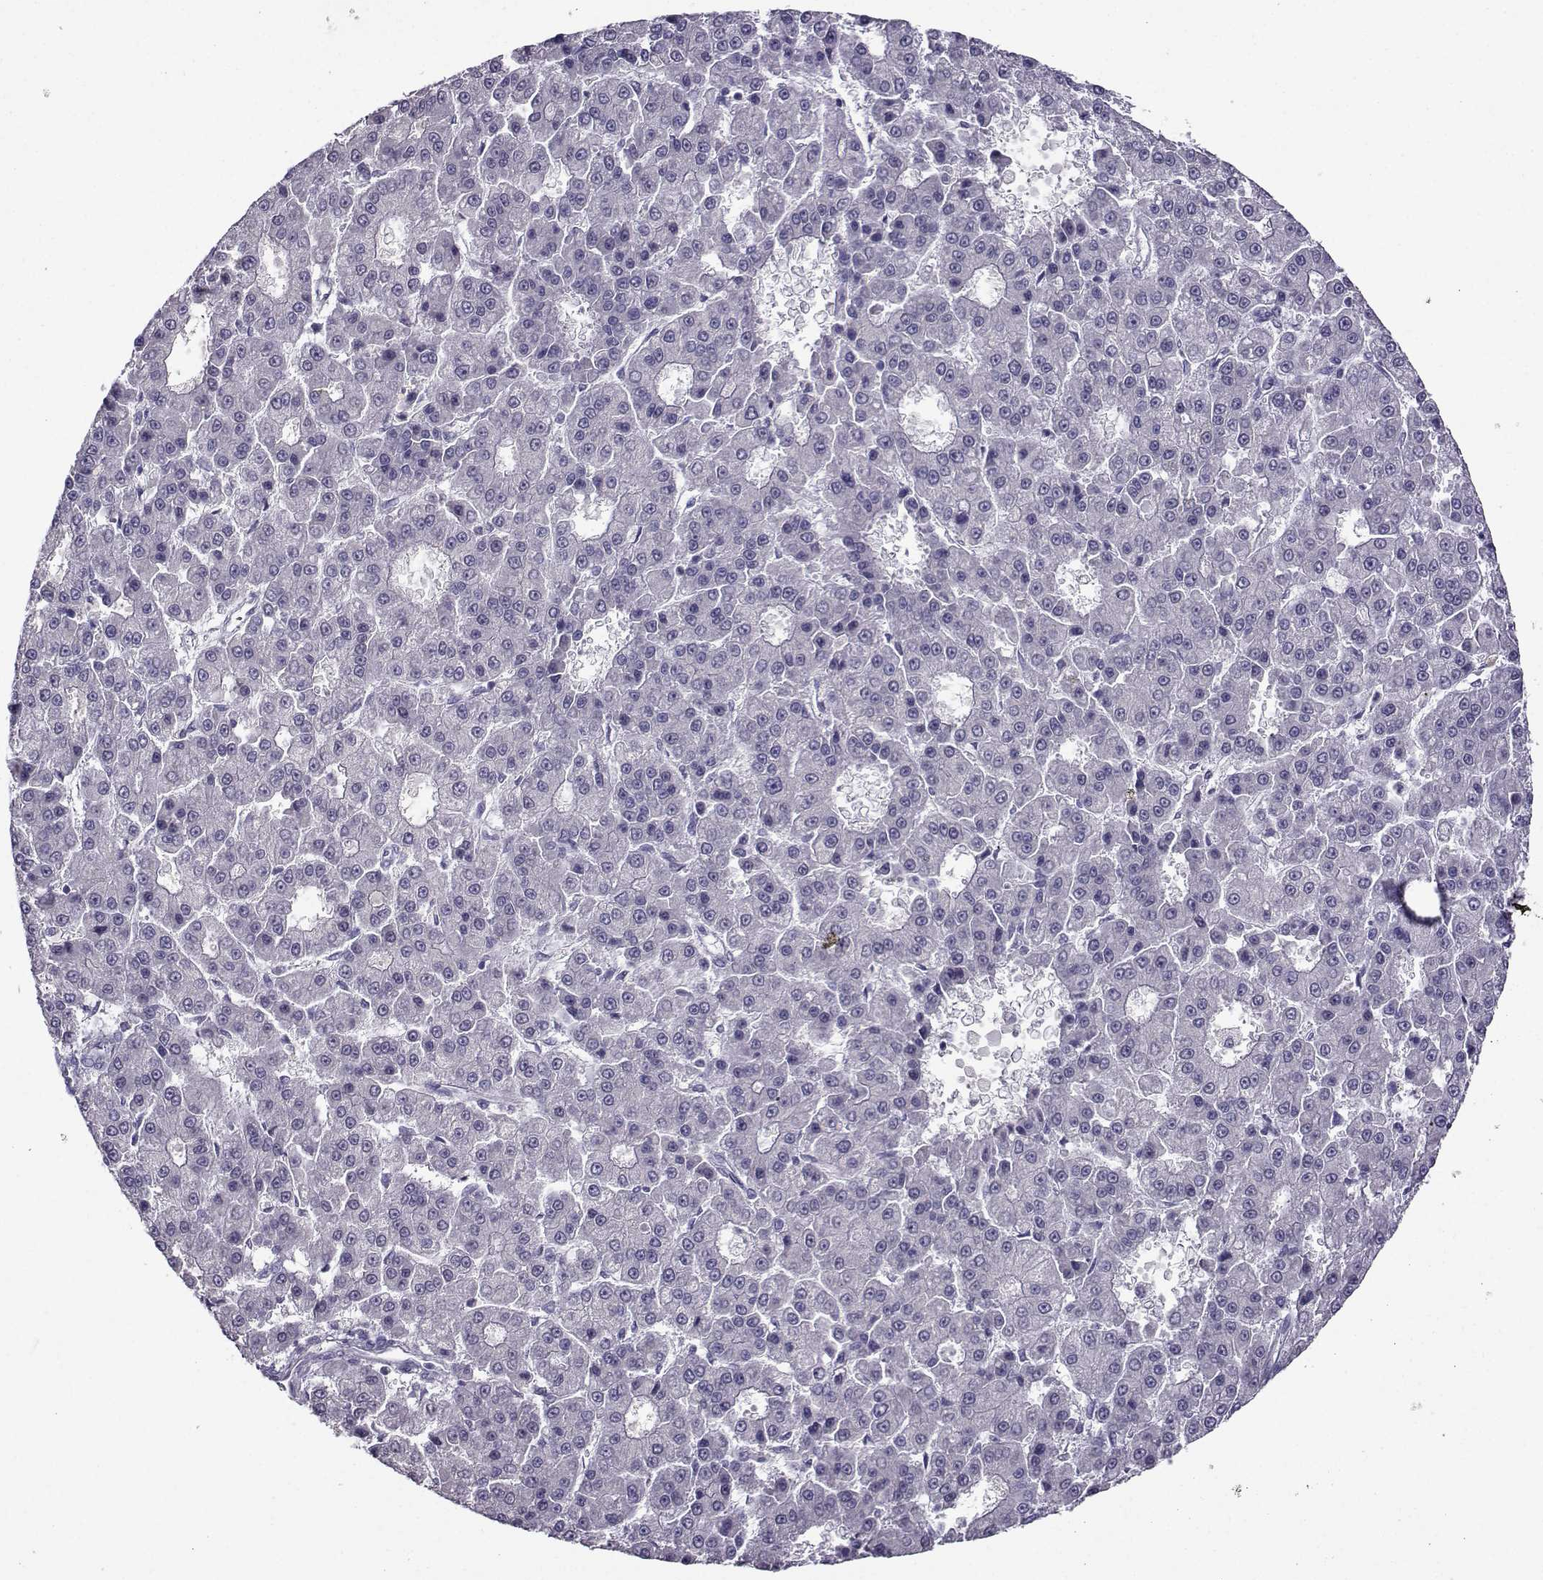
{"staining": {"intensity": "negative", "quantity": "none", "location": "none"}, "tissue": "liver cancer", "cell_type": "Tumor cells", "image_type": "cancer", "snomed": [{"axis": "morphology", "description": "Carcinoma, Hepatocellular, NOS"}, {"axis": "topography", "description": "Liver"}], "caption": "Histopathology image shows no protein expression in tumor cells of liver cancer (hepatocellular carcinoma) tissue.", "gene": "DDX20", "patient": {"sex": "male", "age": 70}}